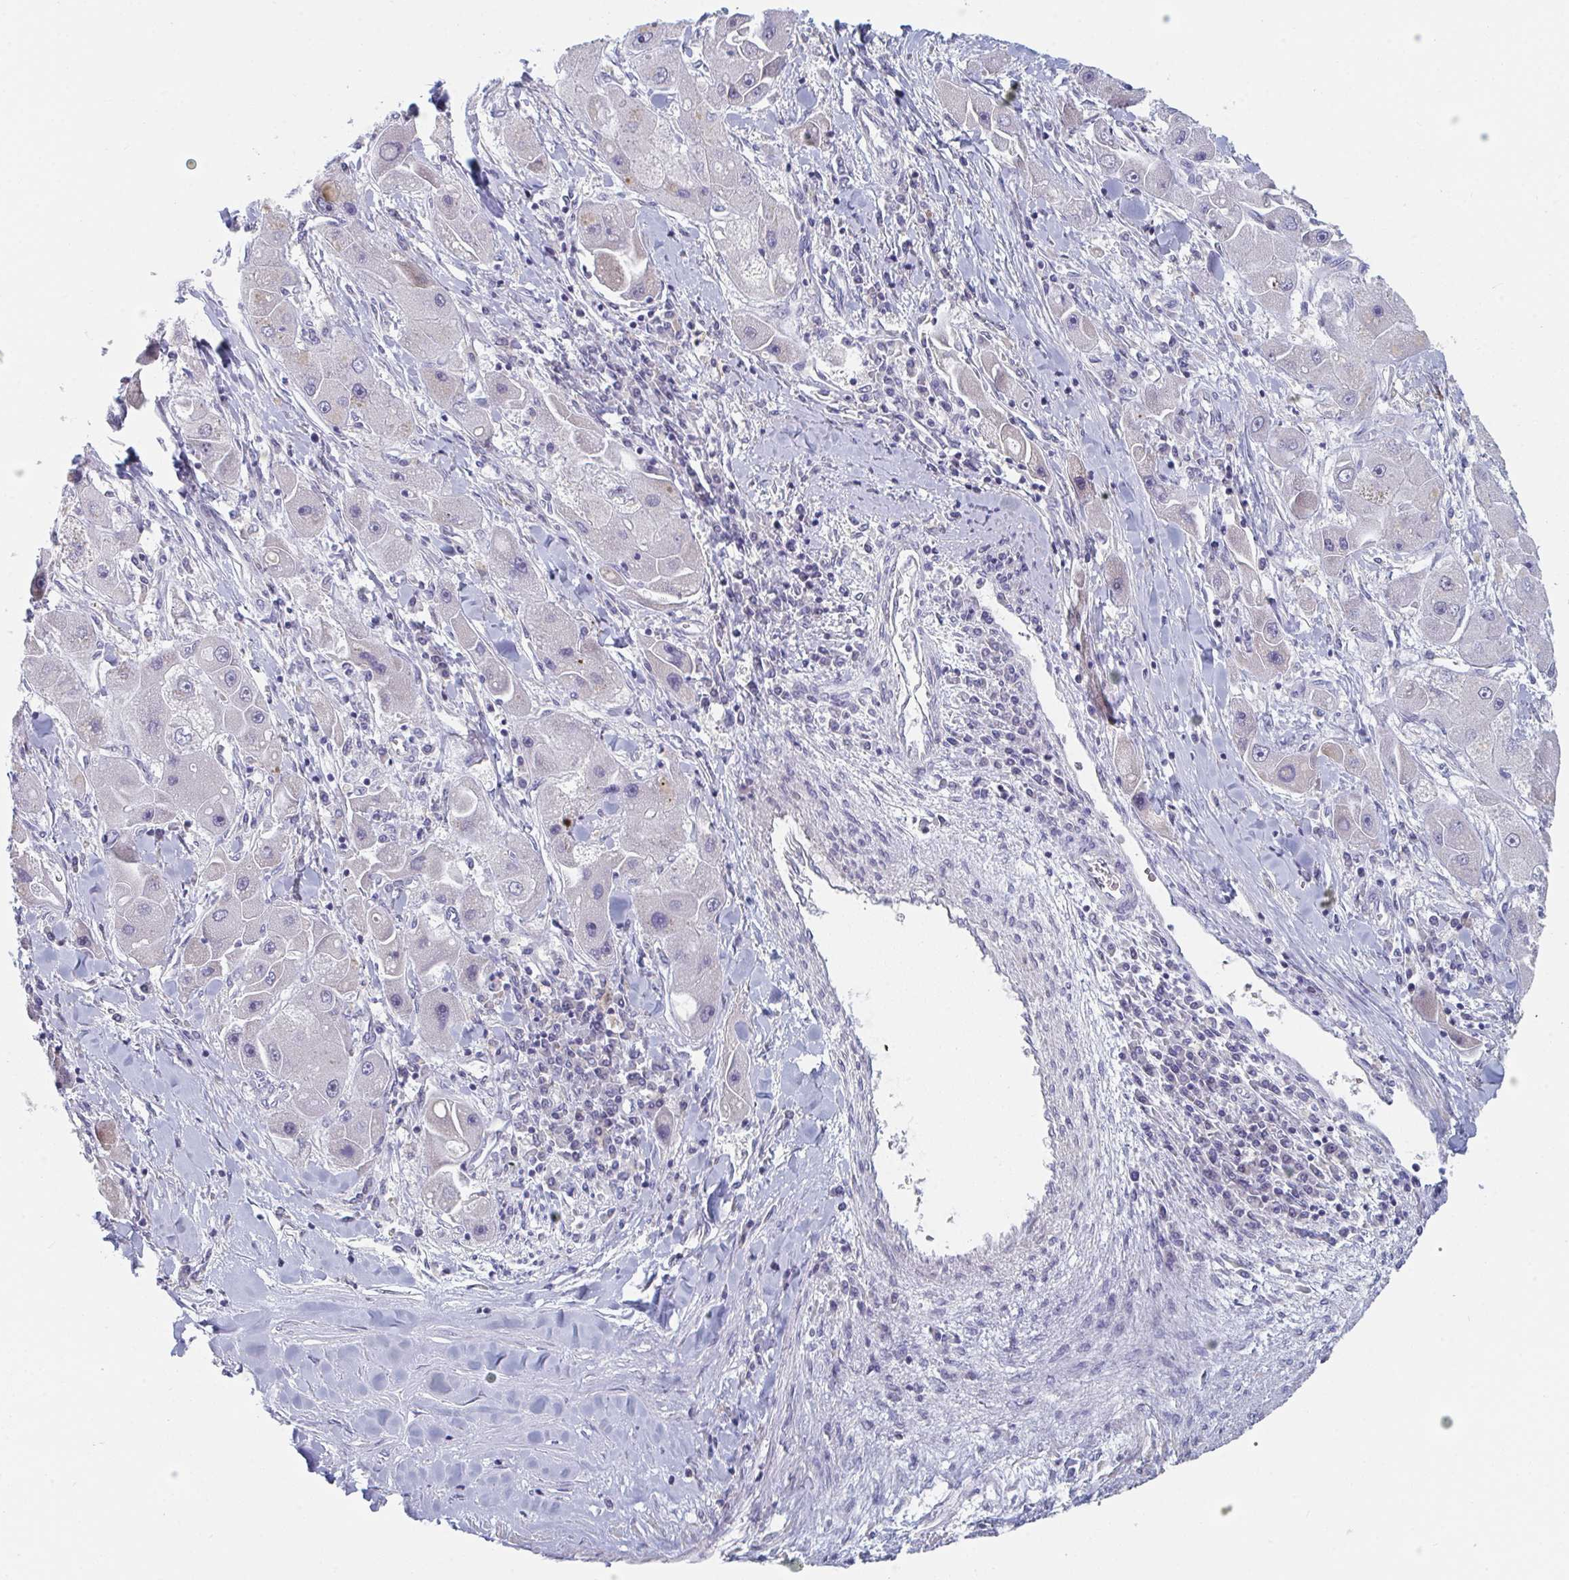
{"staining": {"intensity": "negative", "quantity": "none", "location": "none"}, "tissue": "liver cancer", "cell_type": "Tumor cells", "image_type": "cancer", "snomed": [{"axis": "morphology", "description": "Carcinoma, Hepatocellular, NOS"}, {"axis": "topography", "description": "Liver"}], "caption": "Human liver cancer (hepatocellular carcinoma) stained for a protein using immunohistochemistry reveals no staining in tumor cells.", "gene": "CENPT", "patient": {"sex": "male", "age": 24}}